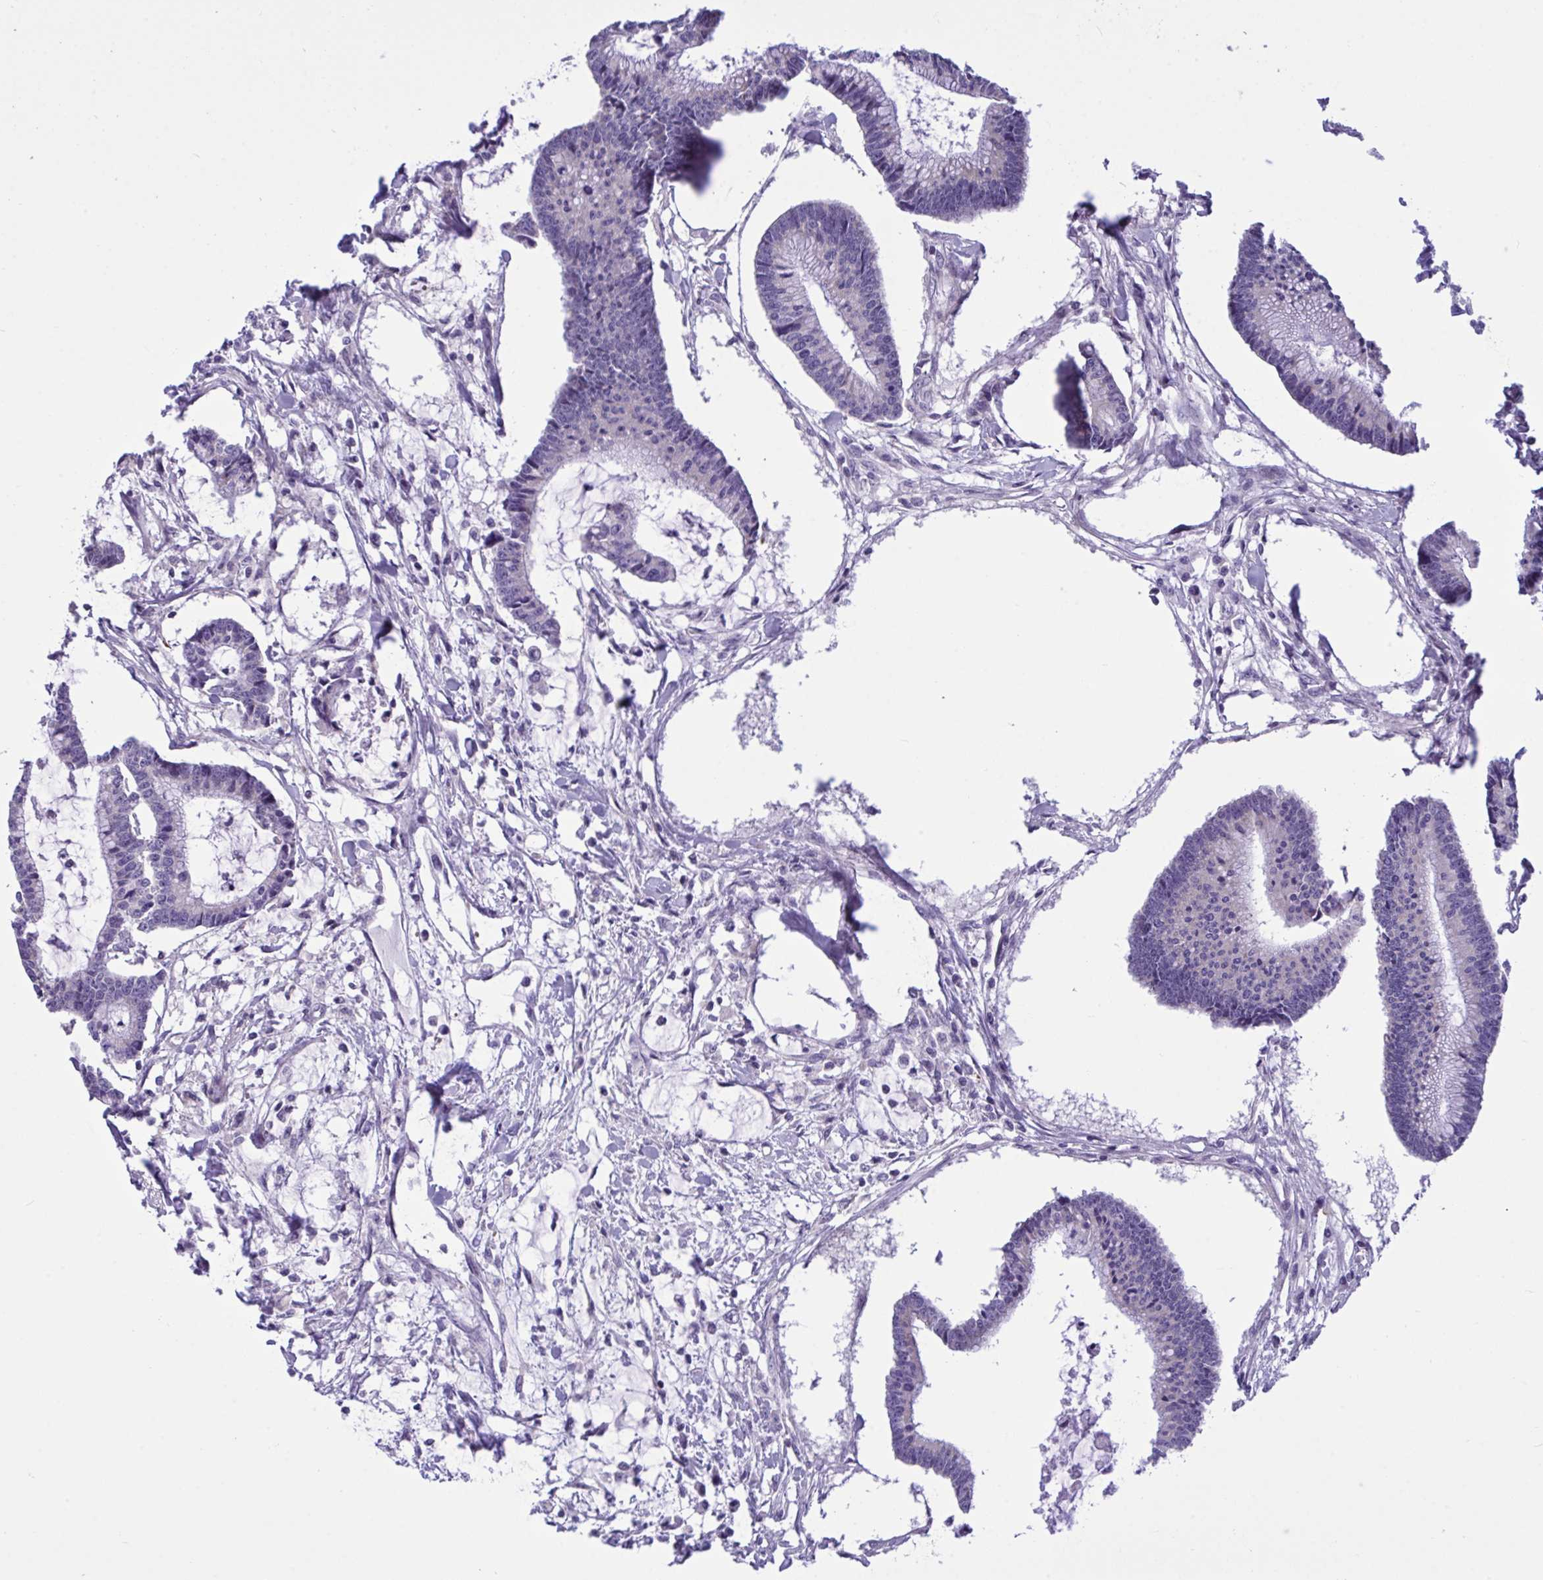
{"staining": {"intensity": "negative", "quantity": "none", "location": "none"}, "tissue": "colorectal cancer", "cell_type": "Tumor cells", "image_type": "cancer", "snomed": [{"axis": "morphology", "description": "Adenocarcinoma, NOS"}, {"axis": "topography", "description": "Colon"}], "caption": "The image shows no significant staining in tumor cells of colorectal cancer (adenocarcinoma).", "gene": "WDR97", "patient": {"sex": "female", "age": 78}}